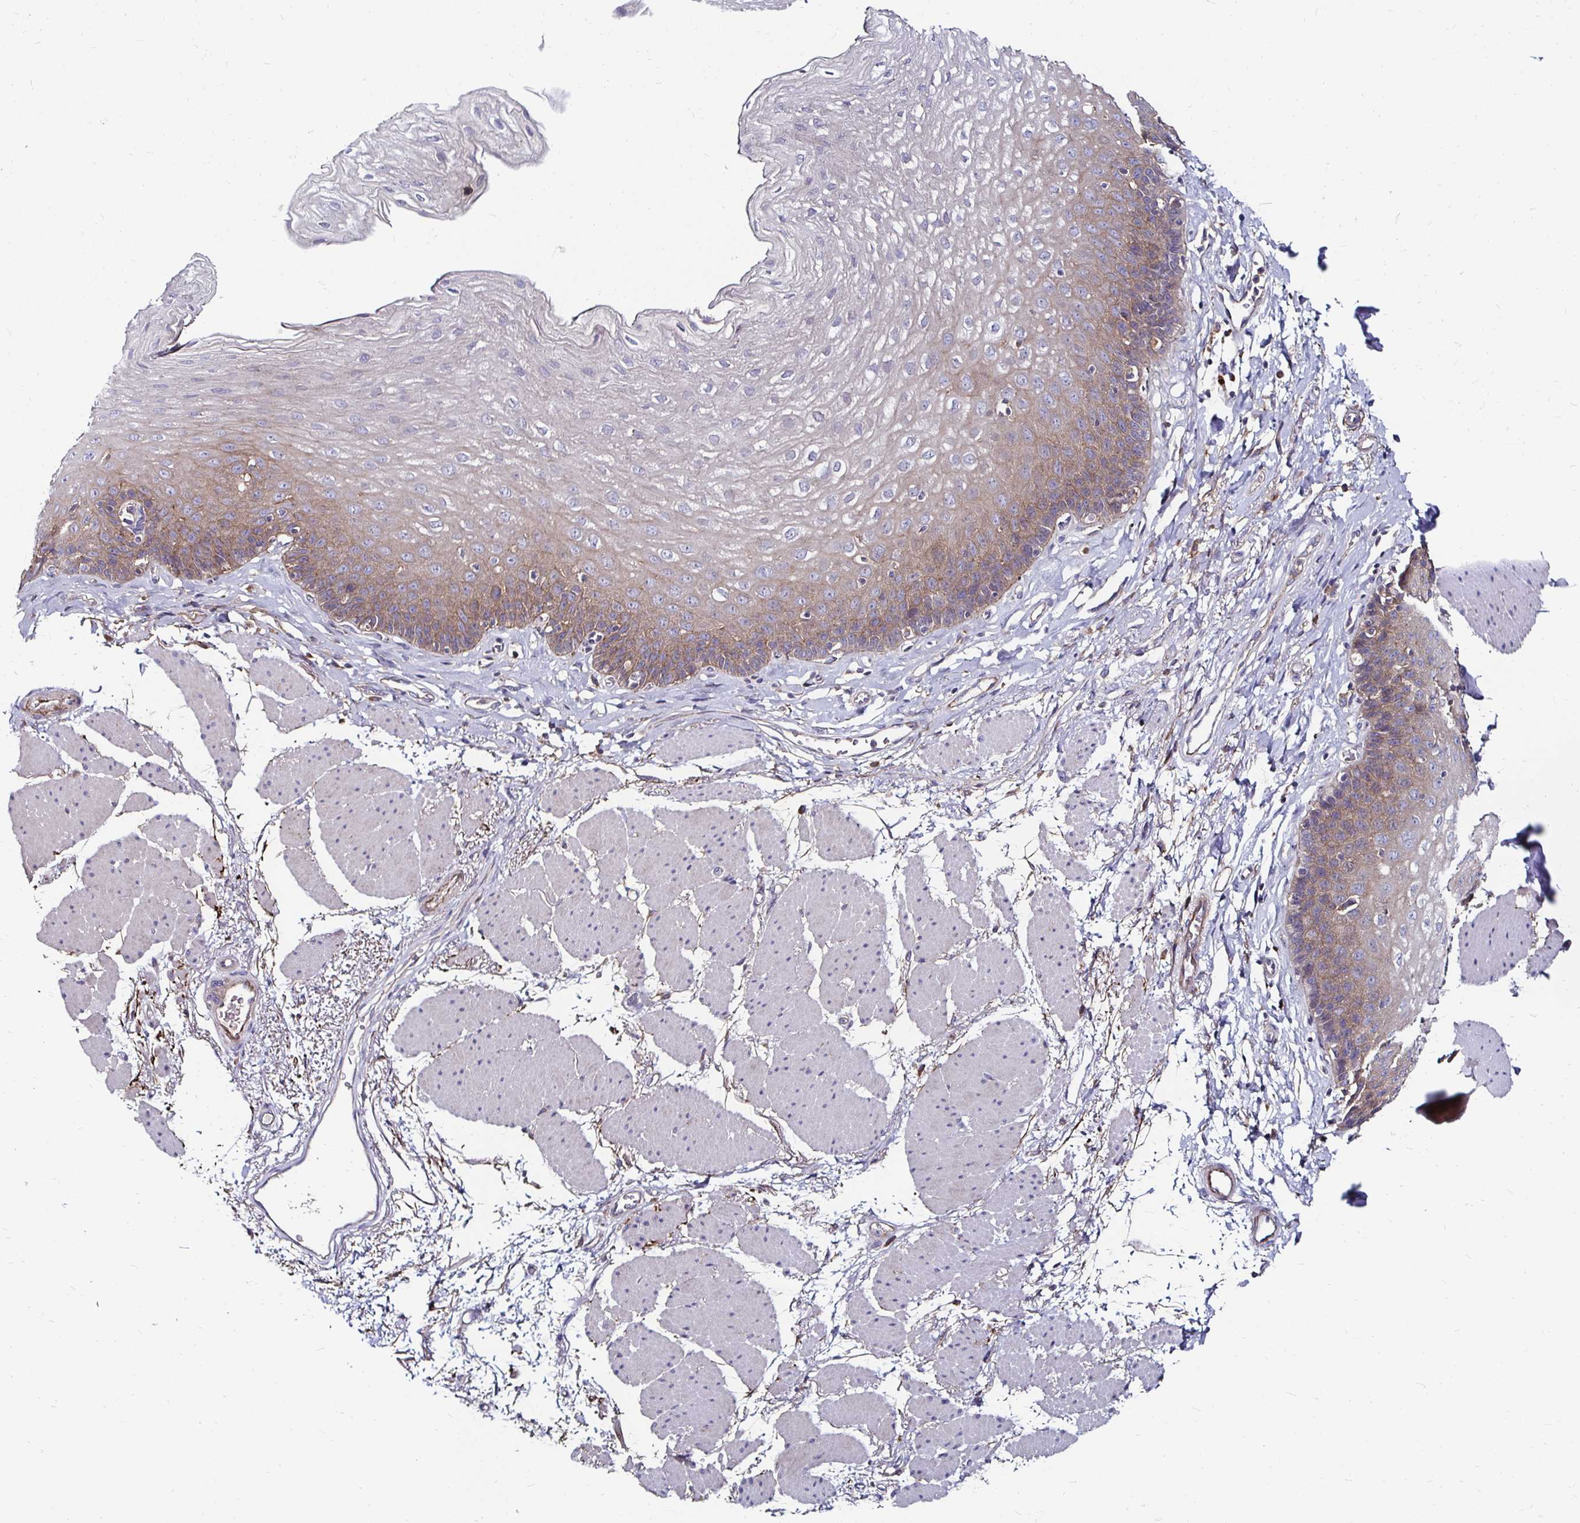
{"staining": {"intensity": "weak", "quantity": "<25%", "location": "cytoplasmic/membranous"}, "tissue": "esophagus", "cell_type": "Squamous epithelial cells", "image_type": "normal", "snomed": [{"axis": "morphology", "description": "Normal tissue, NOS"}, {"axis": "topography", "description": "Esophagus"}], "caption": "A high-resolution photomicrograph shows IHC staining of benign esophagus, which shows no significant positivity in squamous epithelial cells. The staining is performed using DAB brown chromogen with nuclei counter-stained in using hematoxylin.", "gene": "NCSTN", "patient": {"sex": "female", "age": 81}}